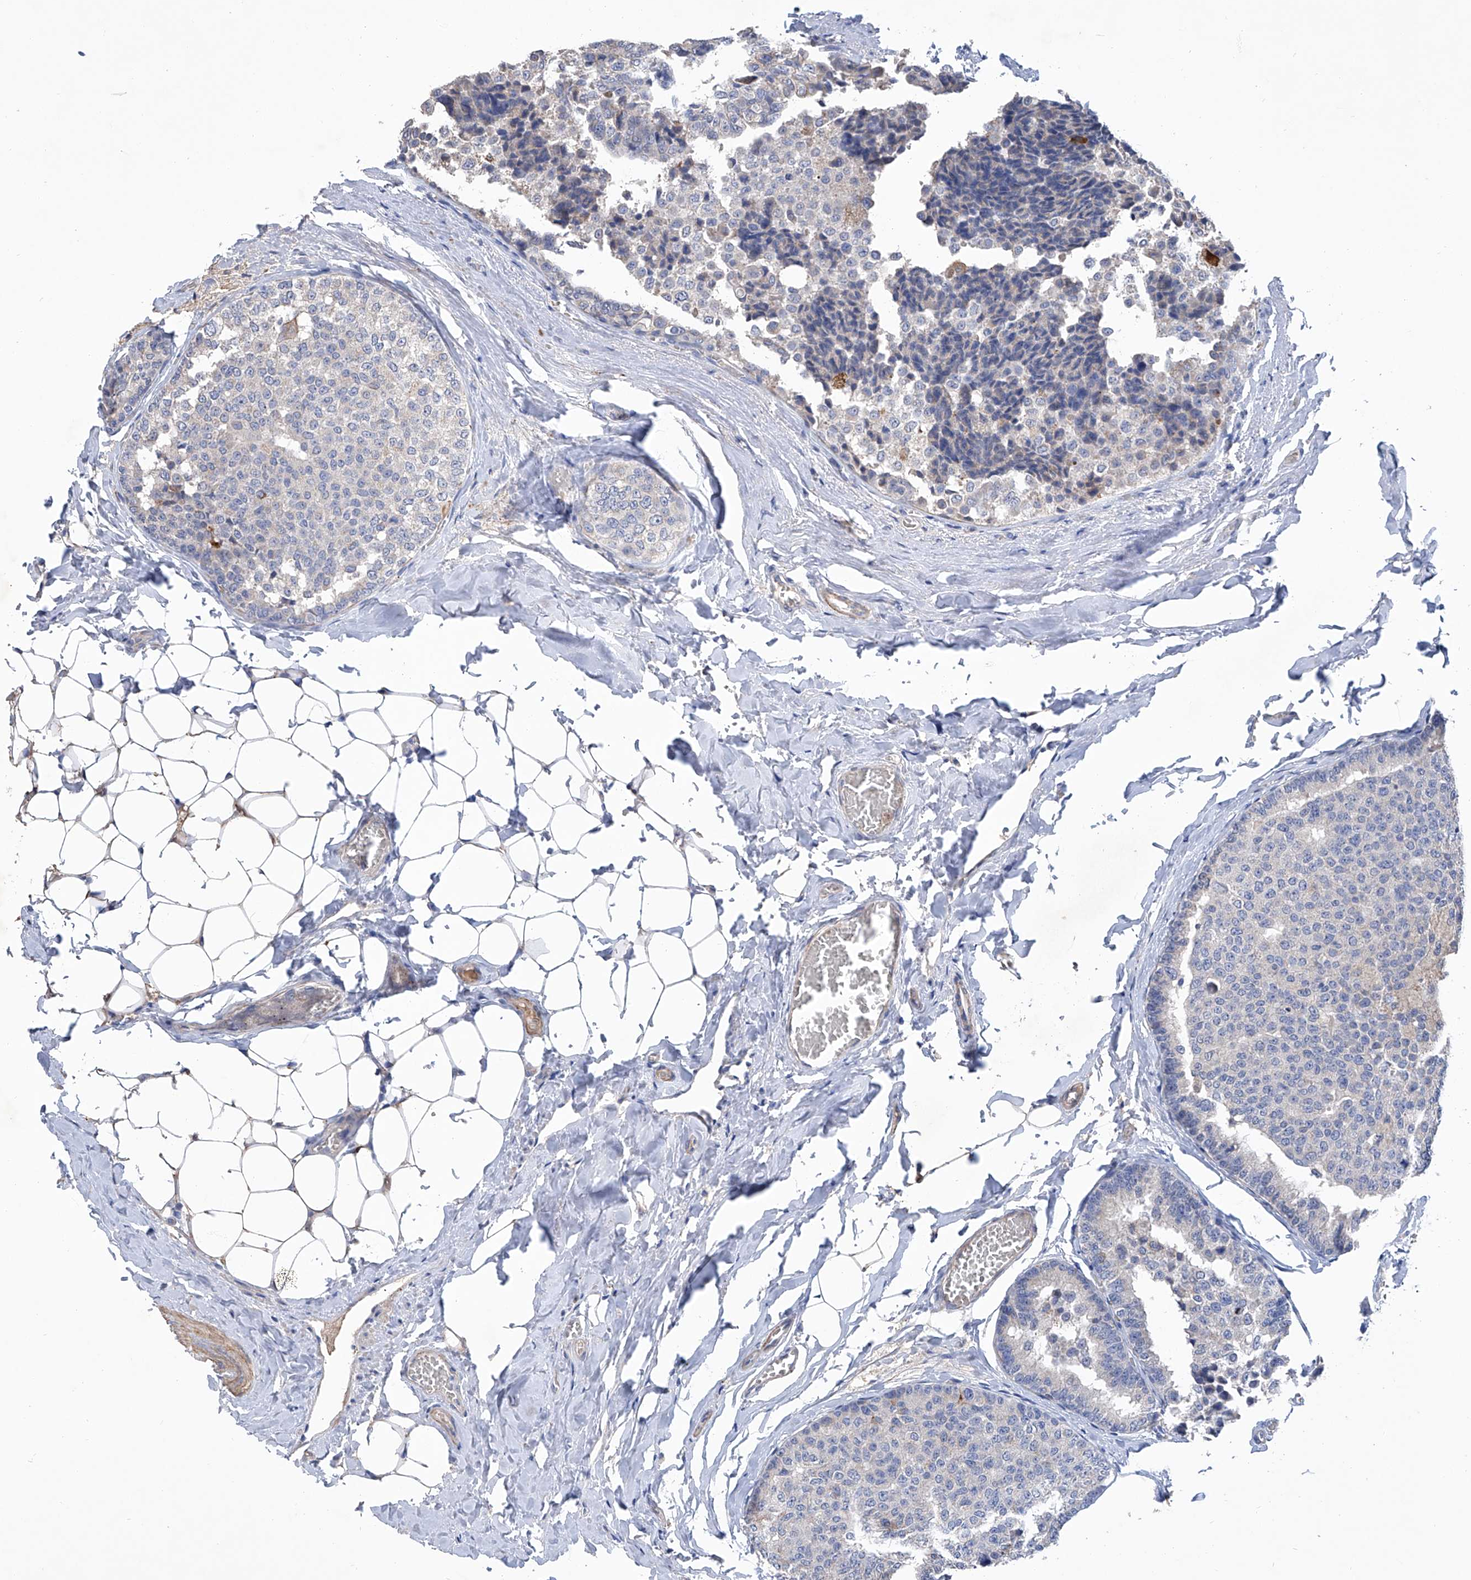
{"staining": {"intensity": "negative", "quantity": "none", "location": "none"}, "tissue": "breast cancer", "cell_type": "Tumor cells", "image_type": "cancer", "snomed": [{"axis": "morphology", "description": "Normal tissue, NOS"}, {"axis": "morphology", "description": "Duct carcinoma"}, {"axis": "topography", "description": "Breast"}], "caption": "This is an IHC photomicrograph of human breast cancer (invasive ductal carcinoma). There is no positivity in tumor cells.", "gene": "GPT", "patient": {"sex": "female", "age": 43}}